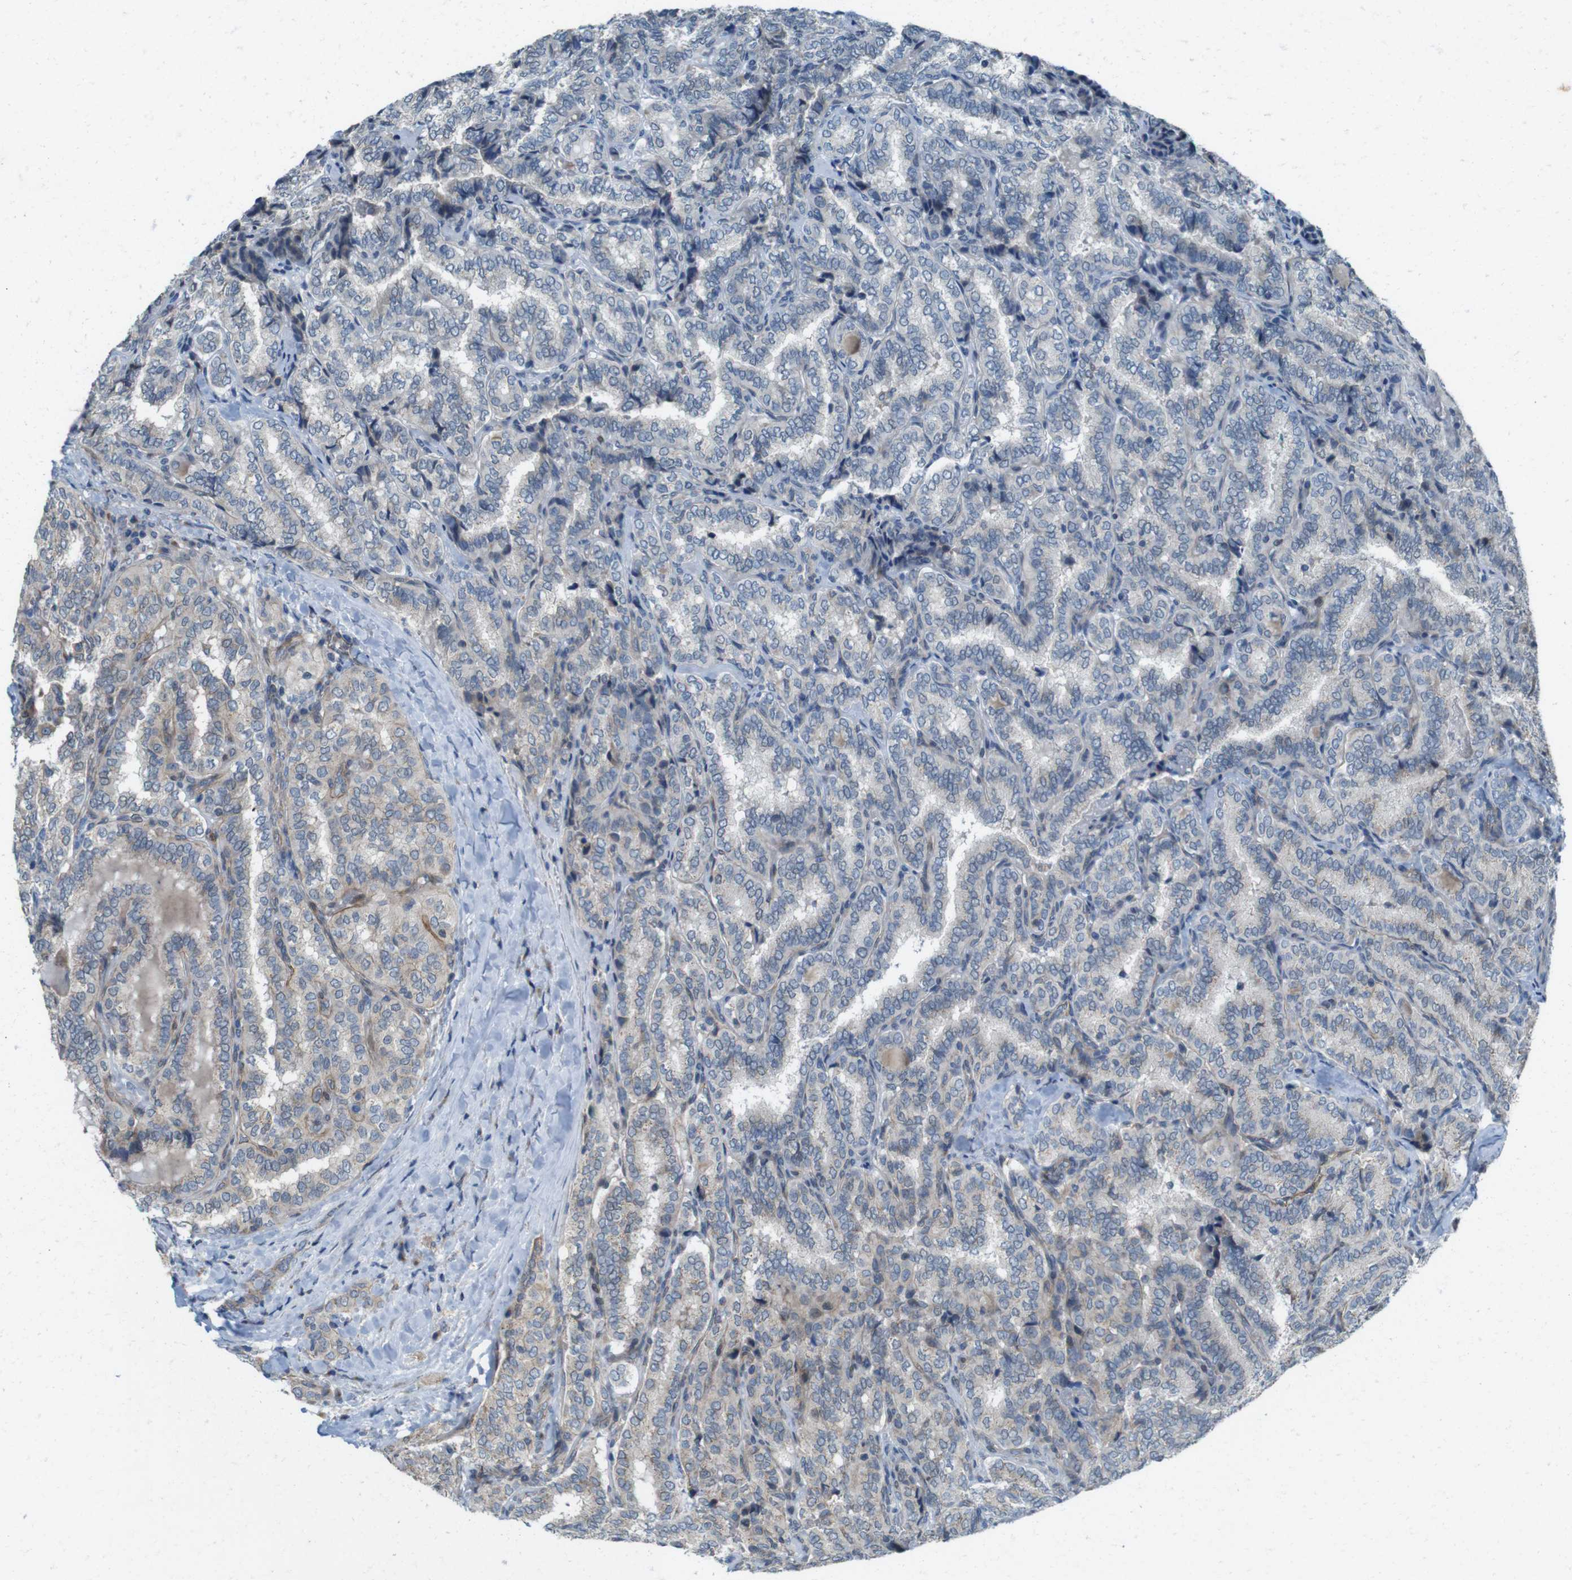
{"staining": {"intensity": "weak", "quantity": "25%-75%", "location": "cytoplasmic/membranous"}, "tissue": "thyroid cancer", "cell_type": "Tumor cells", "image_type": "cancer", "snomed": [{"axis": "morphology", "description": "Normal tissue, NOS"}, {"axis": "morphology", "description": "Papillary adenocarcinoma, NOS"}, {"axis": "topography", "description": "Thyroid gland"}], "caption": "This photomicrograph demonstrates immunohistochemistry staining of human thyroid cancer (papillary adenocarcinoma), with low weak cytoplasmic/membranous expression in approximately 25%-75% of tumor cells.", "gene": "SKI", "patient": {"sex": "female", "age": 30}}